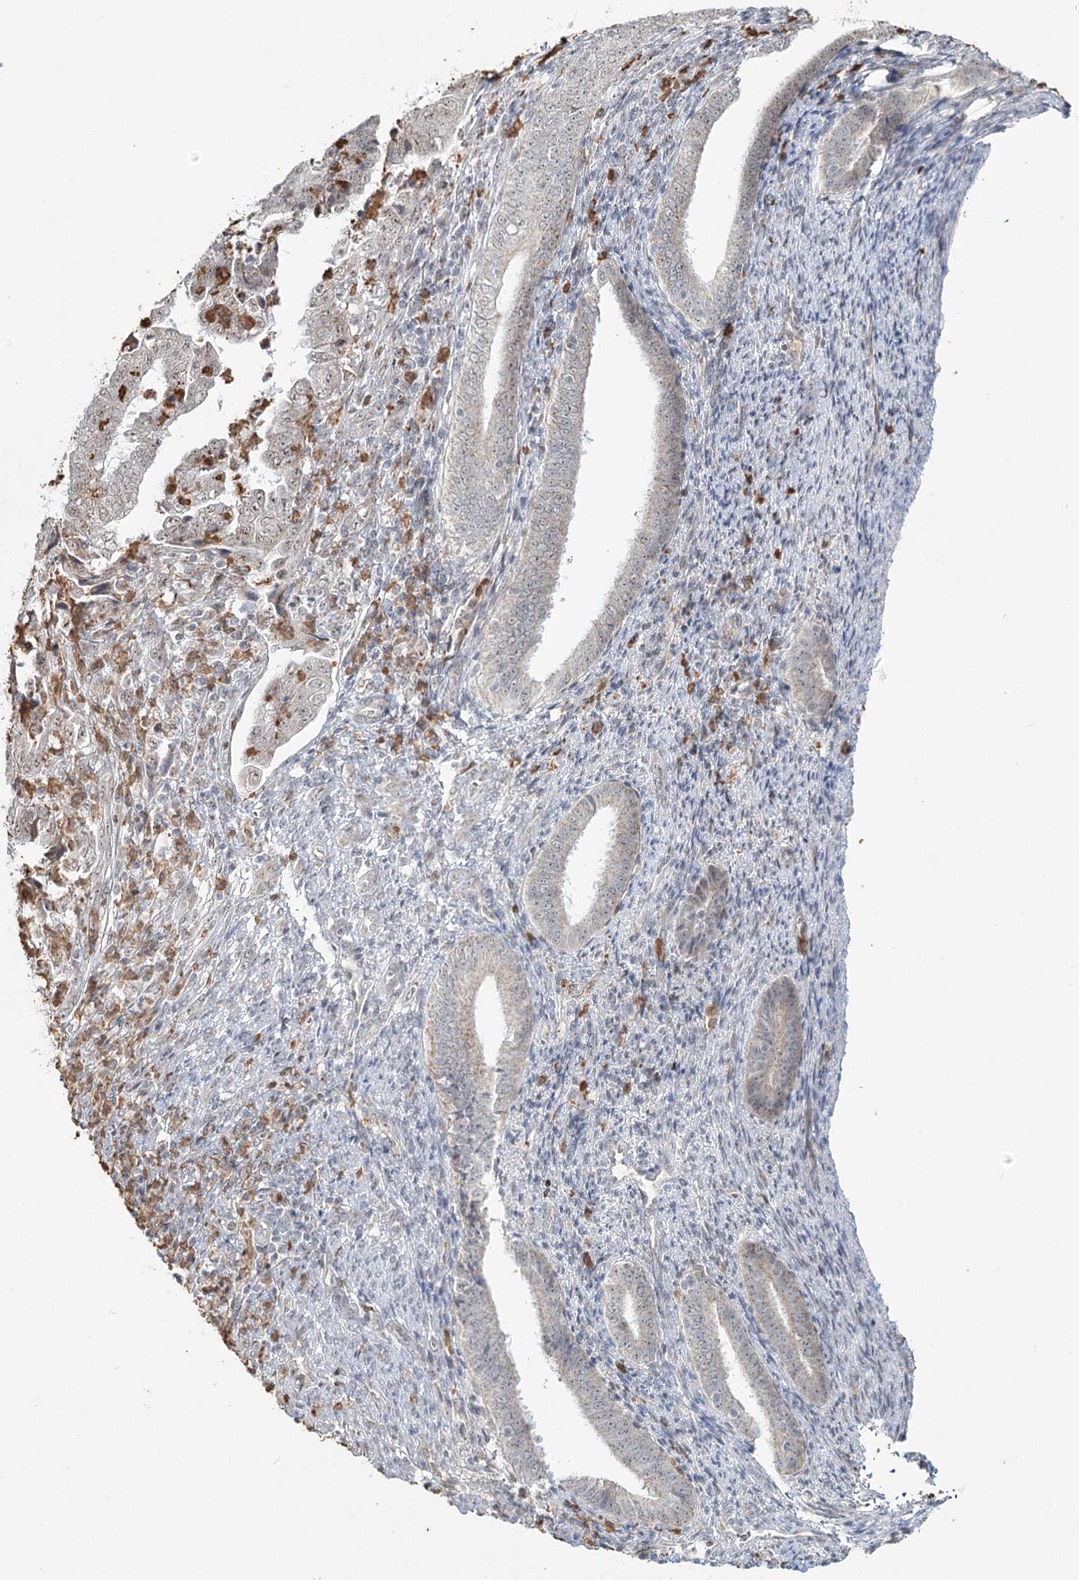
{"staining": {"intensity": "weak", "quantity": "<25%", "location": "nuclear"}, "tissue": "endometrial cancer", "cell_type": "Tumor cells", "image_type": "cancer", "snomed": [{"axis": "morphology", "description": "Adenocarcinoma, NOS"}, {"axis": "topography", "description": "Endometrium"}], "caption": "Immunohistochemical staining of endometrial adenocarcinoma displays no significant staining in tumor cells. (DAB immunohistochemistry (IHC) with hematoxylin counter stain).", "gene": "ATAD1", "patient": {"sex": "female", "age": 51}}